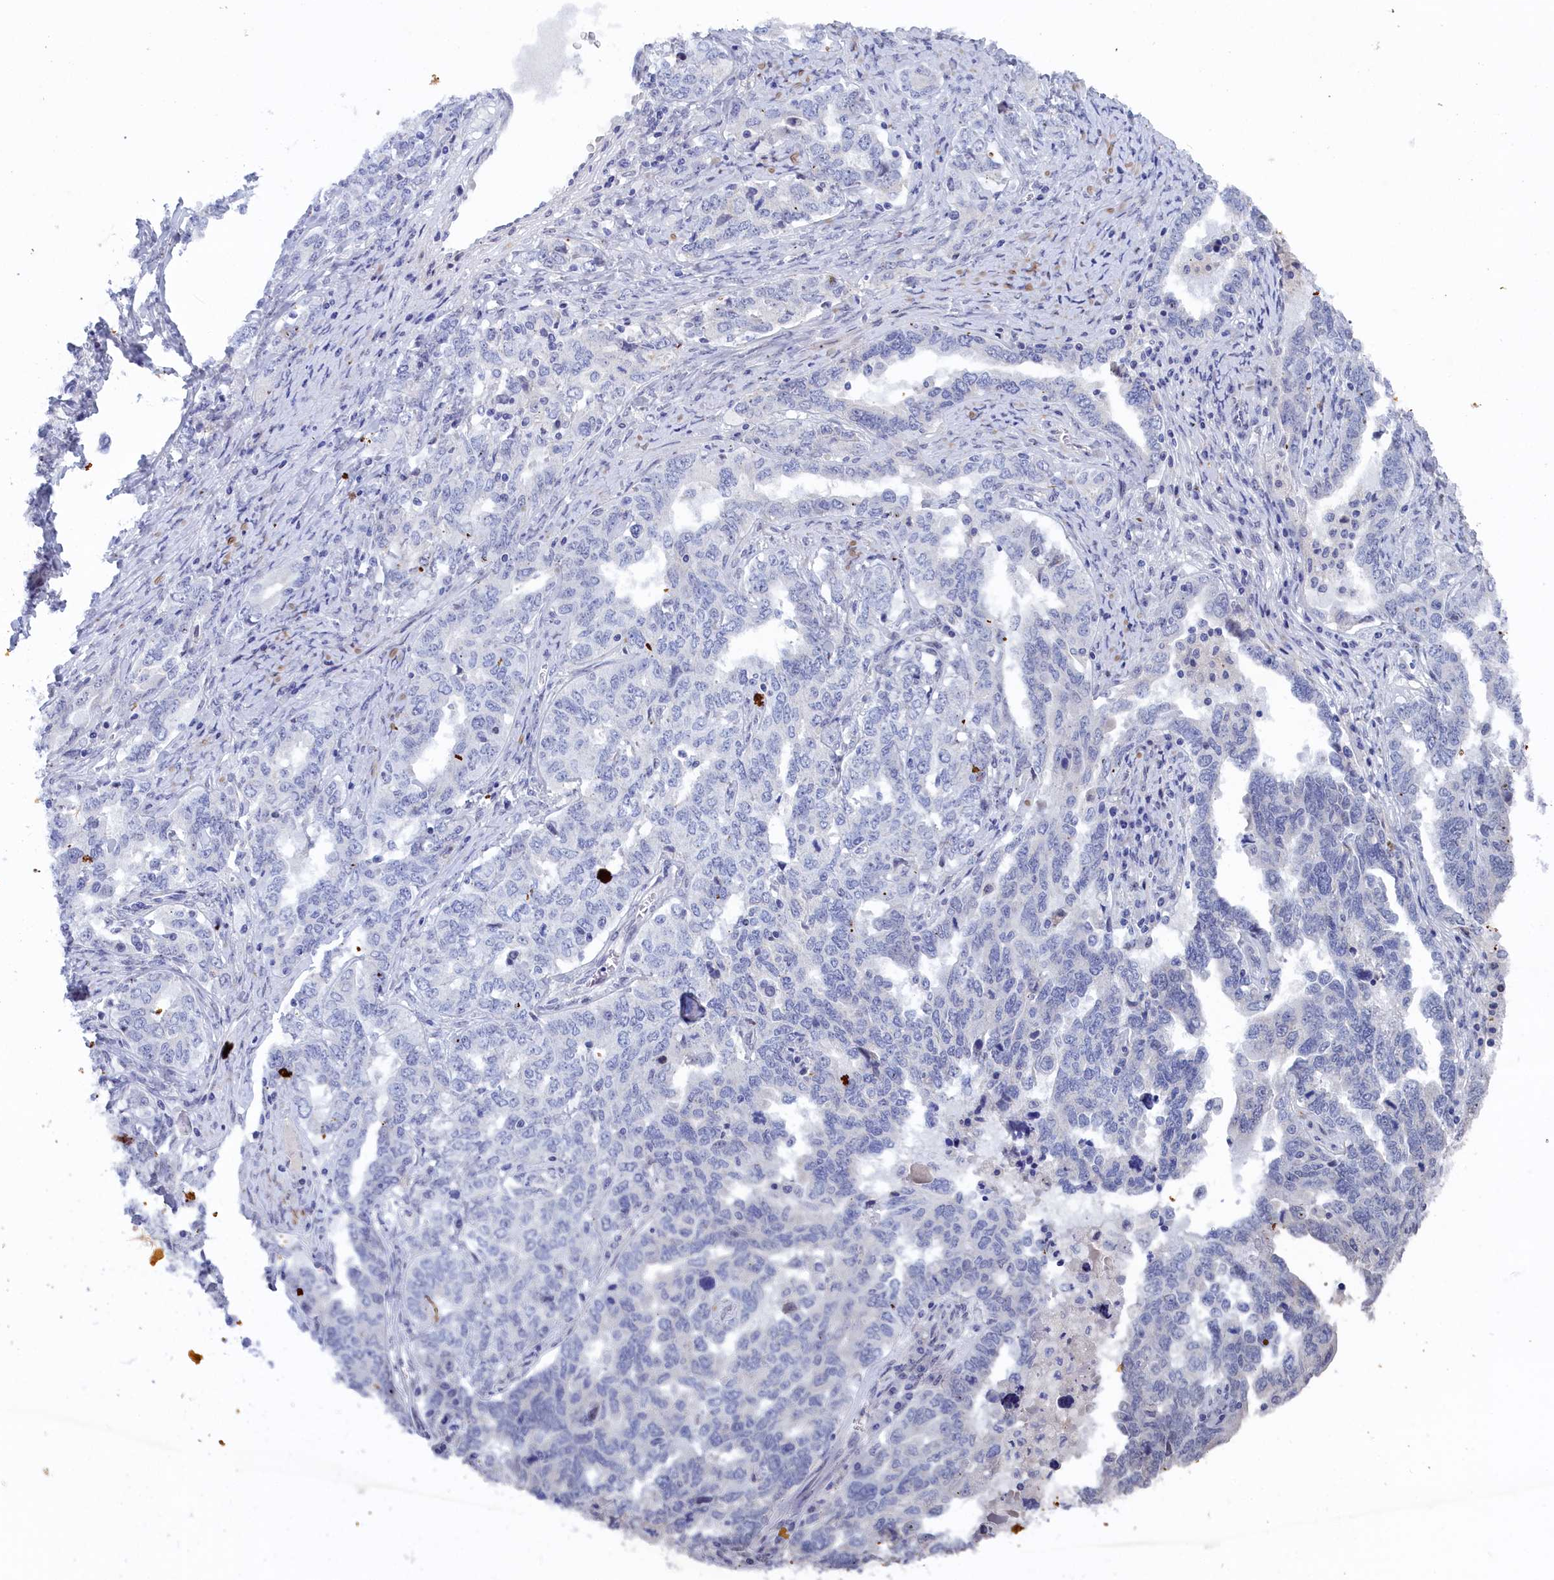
{"staining": {"intensity": "negative", "quantity": "none", "location": "none"}, "tissue": "ovarian cancer", "cell_type": "Tumor cells", "image_type": "cancer", "snomed": [{"axis": "morphology", "description": "Carcinoma, endometroid"}, {"axis": "topography", "description": "Ovary"}], "caption": "DAB immunohistochemical staining of human ovarian cancer (endometroid carcinoma) shows no significant expression in tumor cells.", "gene": "WDR83", "patient": {"sex": "female", "age": 62}}